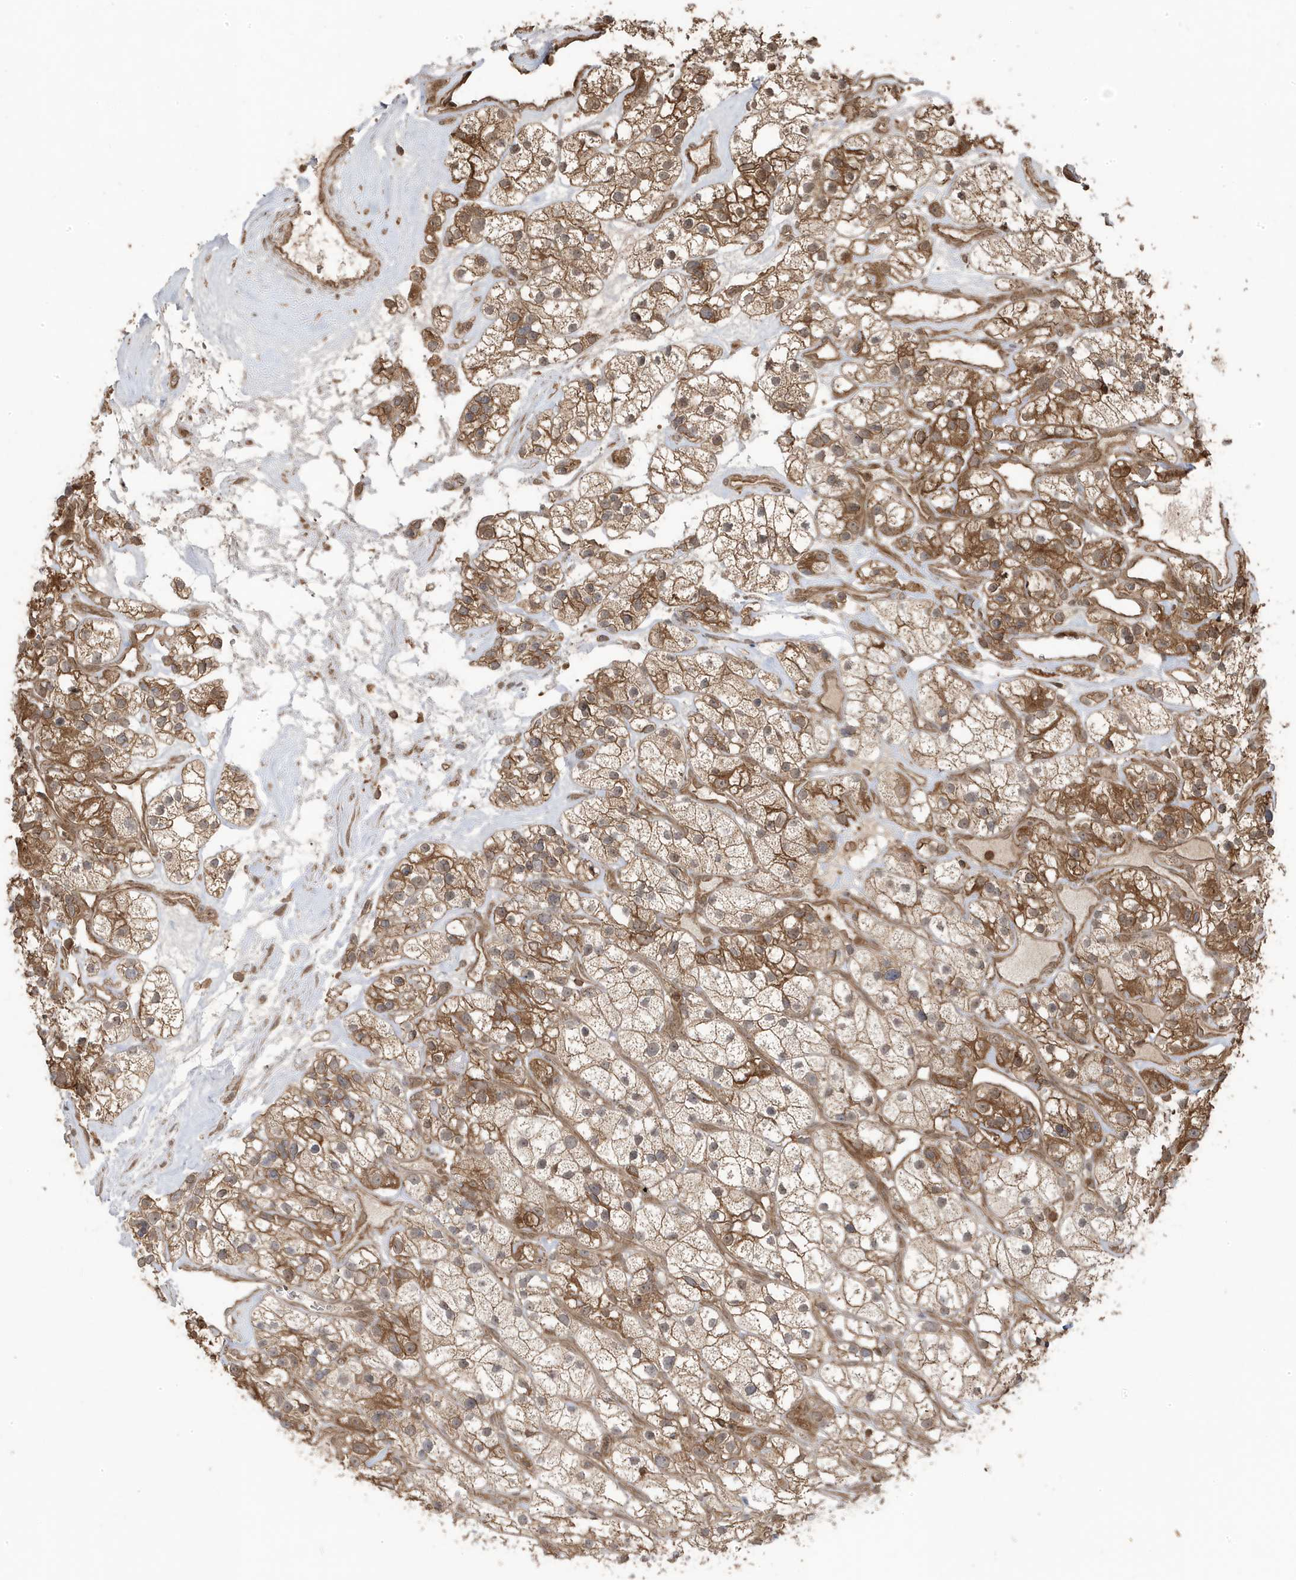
{"staining": {"intensity": "moderate", "quantity": ">75%", "location": "cytoplasmic/membranous"}, "tissue": "renal cancer", "cell_type": "Tumor cells", "image_type": "cancer", "snomed": [{"axis": "morphology", "description": "Adenocarcinoma, NOS"}, {"axis": "topography", "description": "Kidney"}], "caption": "Immunohistochemistry (IHC) (DAB) staining of human renal cancer exhibits moderate cytoplasmic/membranous protein expression in approximately >75% of tumor cells. The staining is performed using DAB brown chromogen to label protein expression. The nuclei are counter-stained blue using hematoxylin.", "gene": "ASAP1", "patient": {"sex": "female", "age": 57}}